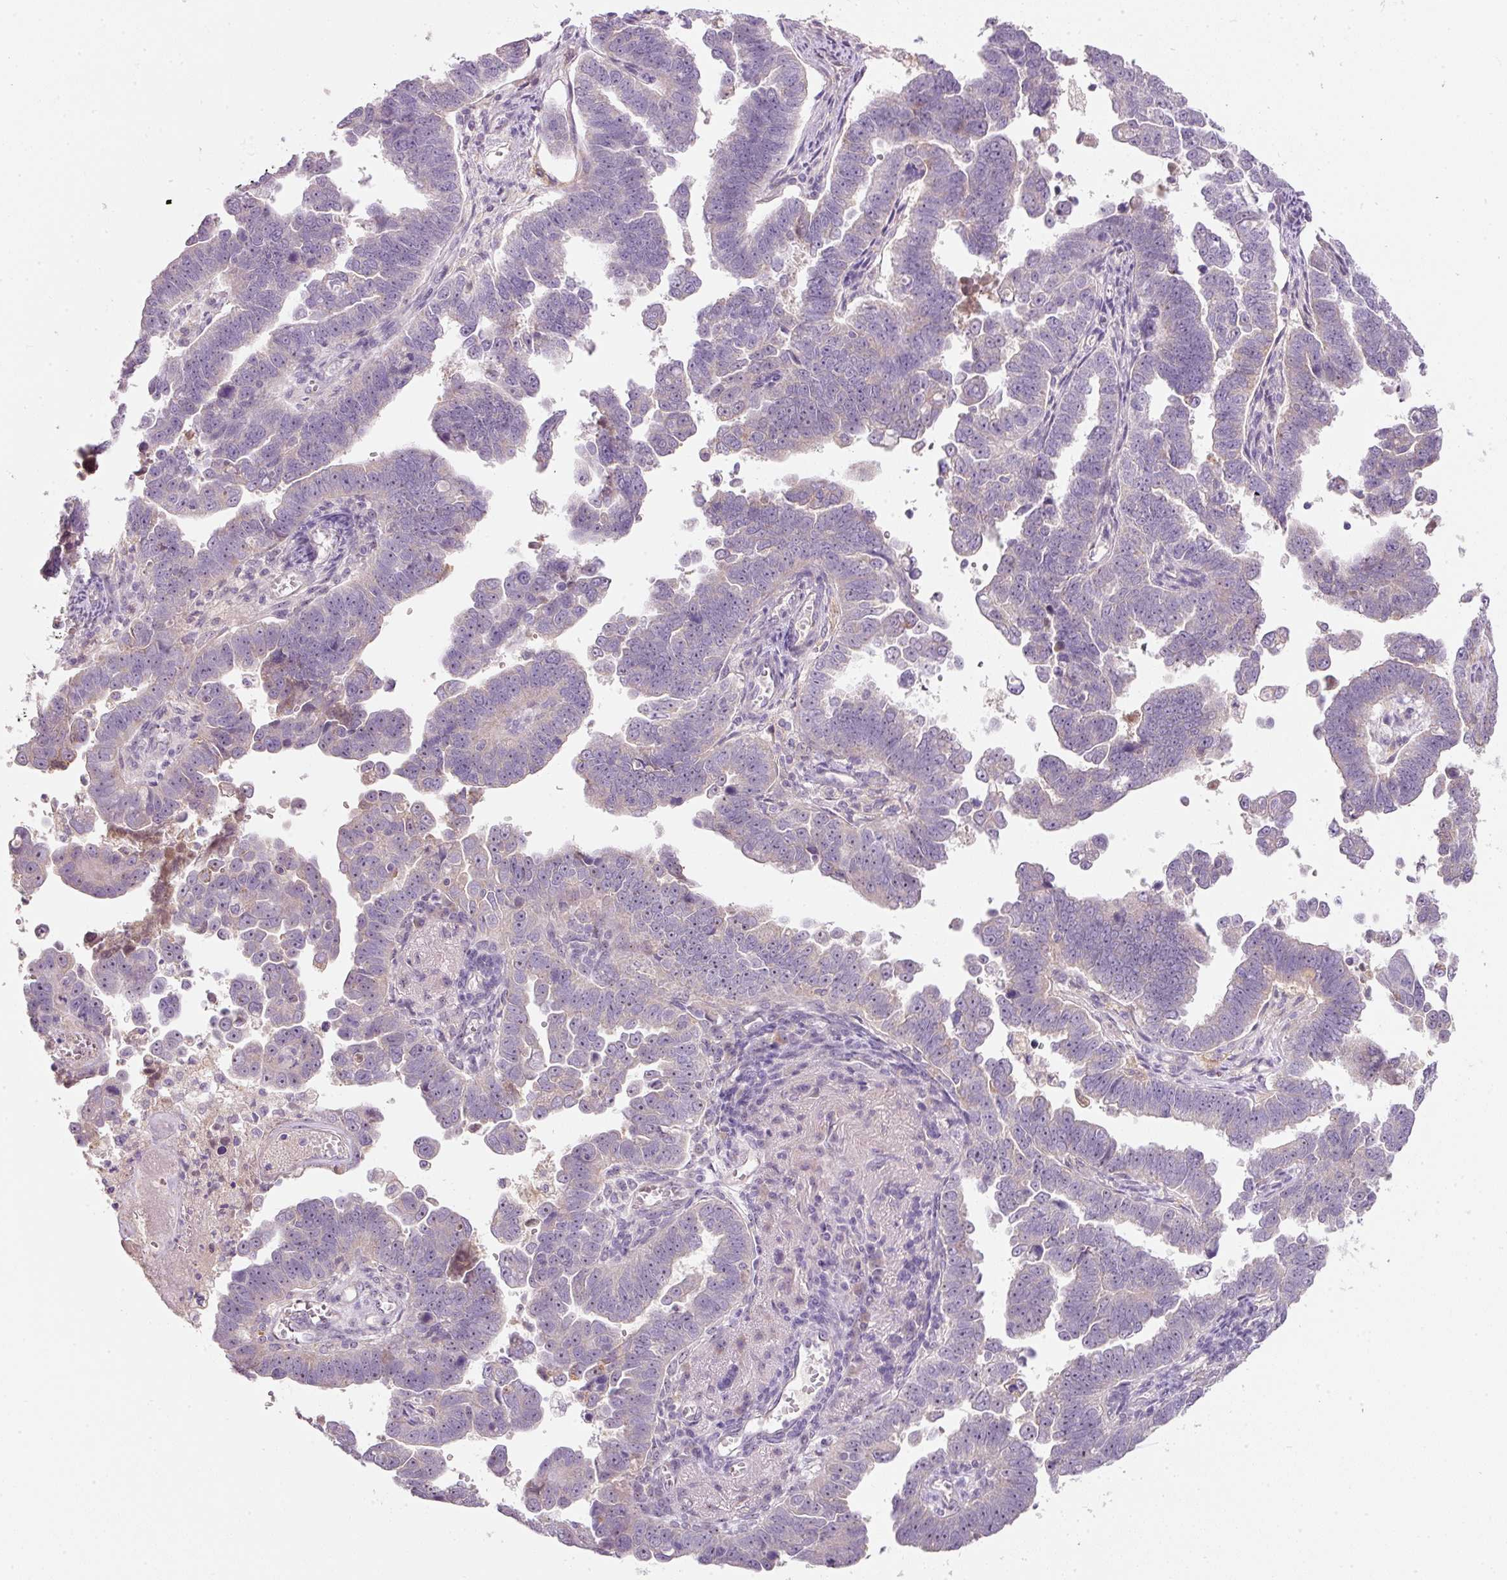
{"staining": {"intensity": "negative", "quantity": "none", "location": "none"}, "tissue": "endometrial cancer", "cell_type": "Tumor cells", "image_type": "cancer", "snomed": [{"axis": "morphology", "description": "Adenocarcinoma, NOS"}, {"axis": "topography", "description": "Endometrium"}], "caption": "Tumor cells are negative for protein expression in human adenocarcinoma (endometrial).", "gene": "TMEM37", "patient": {"sex": "female", "age": 75}}